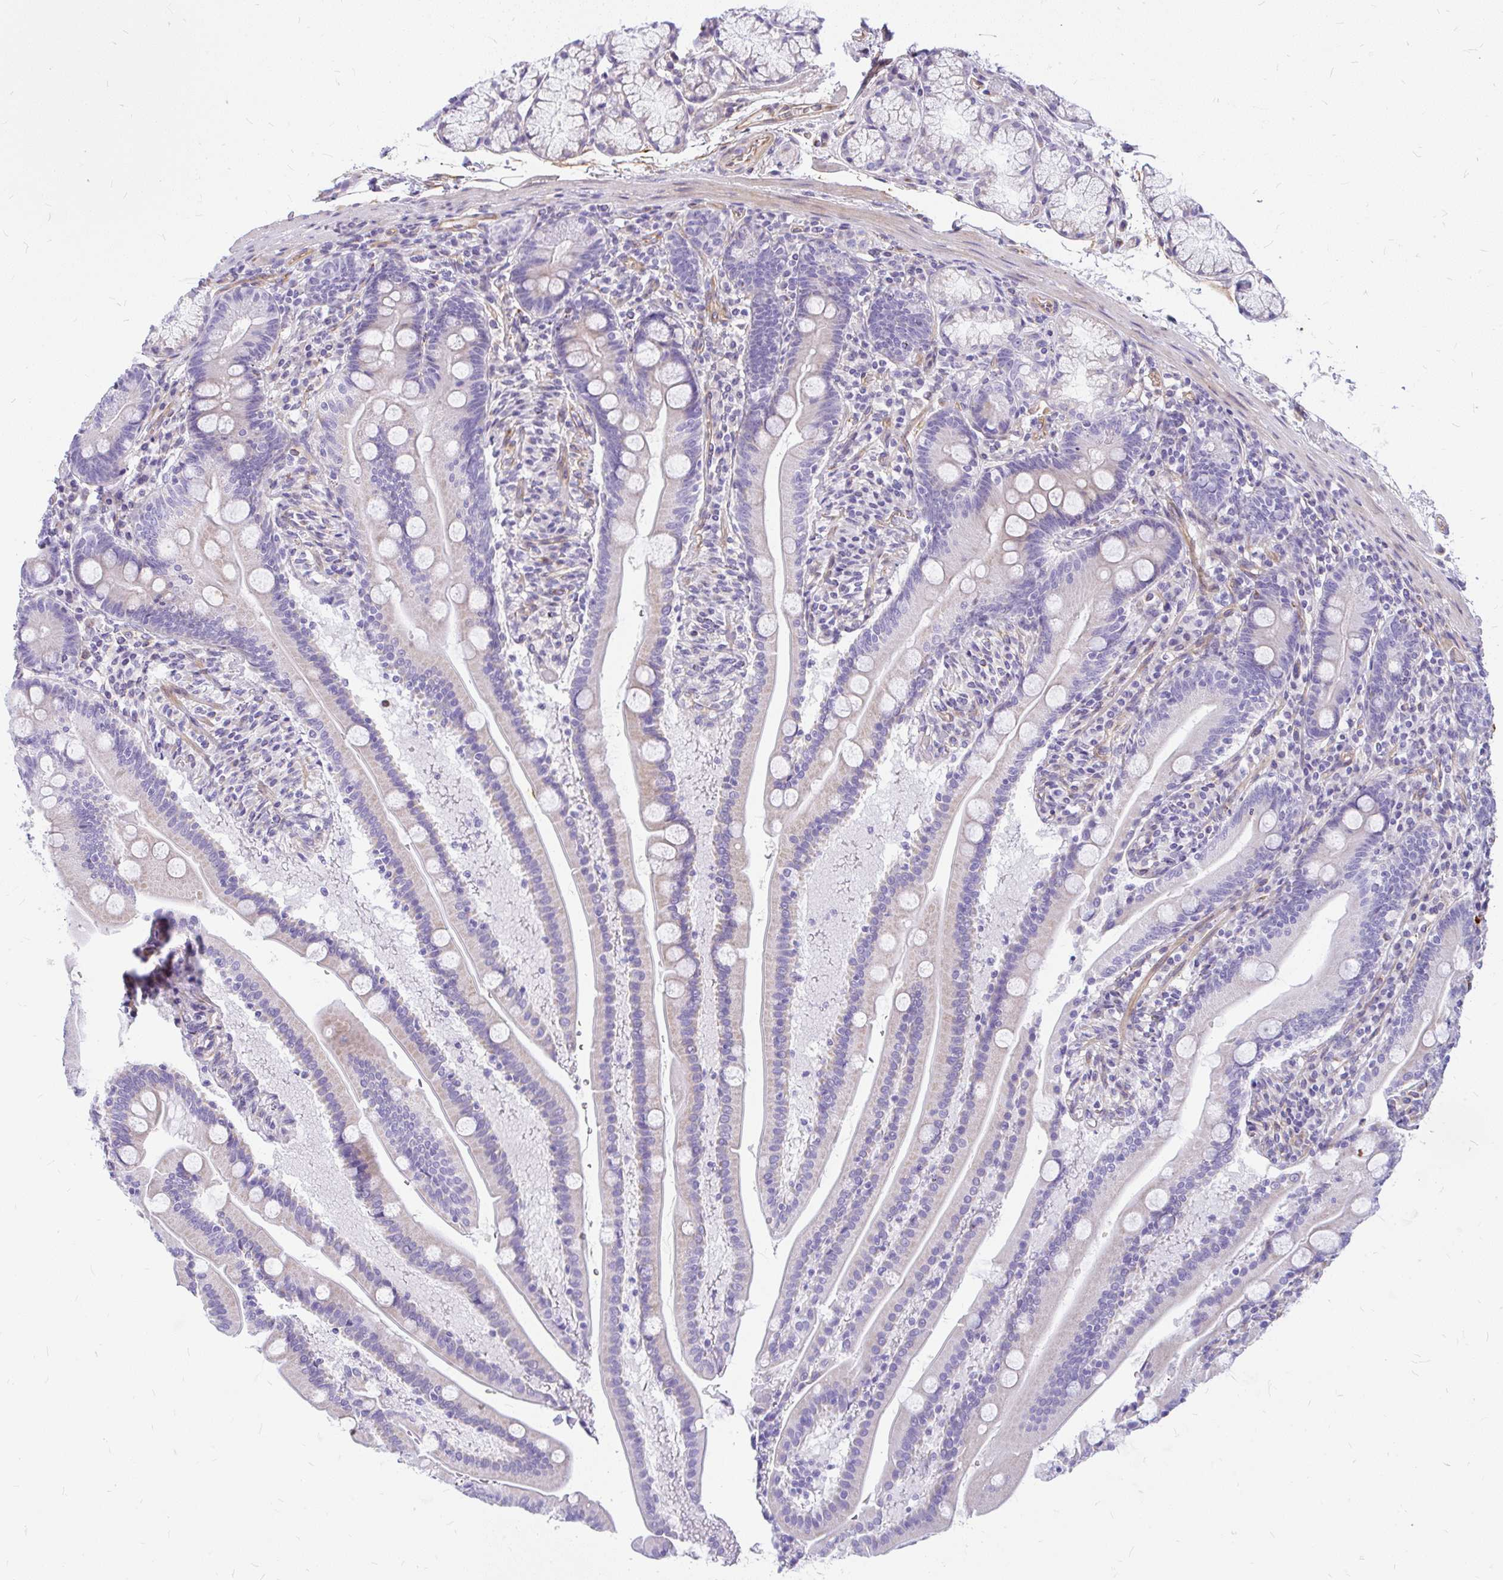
{"staining": {"intensity": "negative", "quantity": "none", "location": "none"}, "tissue": "duodenum", "cell_type": "Glandular cells", "image_type": "normal", "snomed": [{"axis": "morphology", "description": "Normal tissue, NOS"}, {"axis": "topography", "description": "Duodenum"}], "caption": "IHC micrograph of benign duodenum: duodenum stained with DAB exhibits no significant protein positivity in glandular cells.", "gene": "FAM83C", "patient": {"sex": "female", "age": 67}}